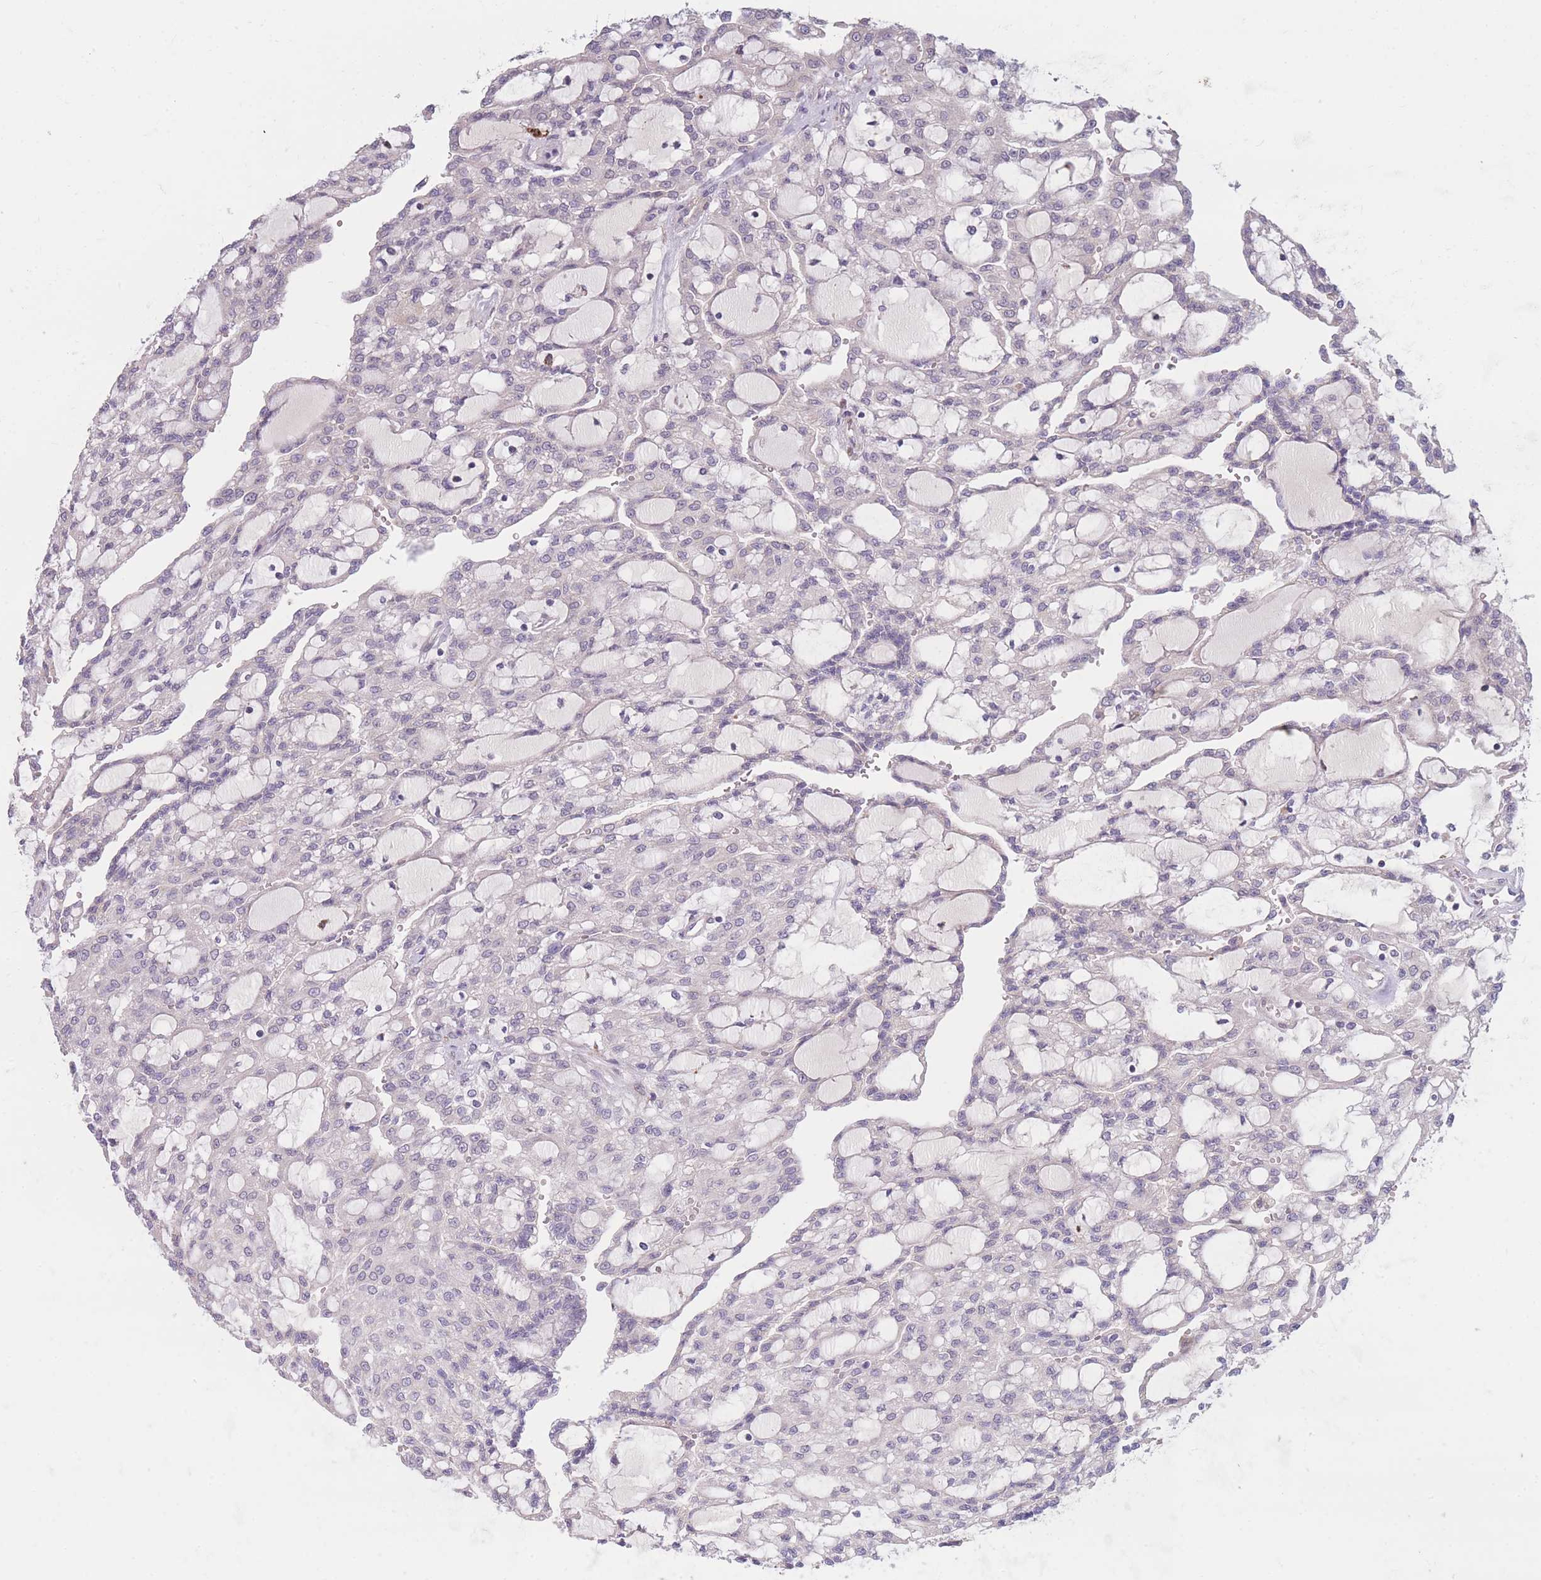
{"staining": {"intensity": "negative", "quantity": "none", "location": "none"}, "tissue": "renal cancer", "cell_type": "Tumor cells", "image_type": "cancer", "snomed": [{"axis": "morphology", "description": "Adenocarcinoma, NOS"}, {"axis": "topography", "description": "Kidney"}], "caption": "Tumor cells are negative for brown protein staining in renal adenocarcinoma.", "gene": "CCNQ", "patient": {"sex": "male", "age": 63}}